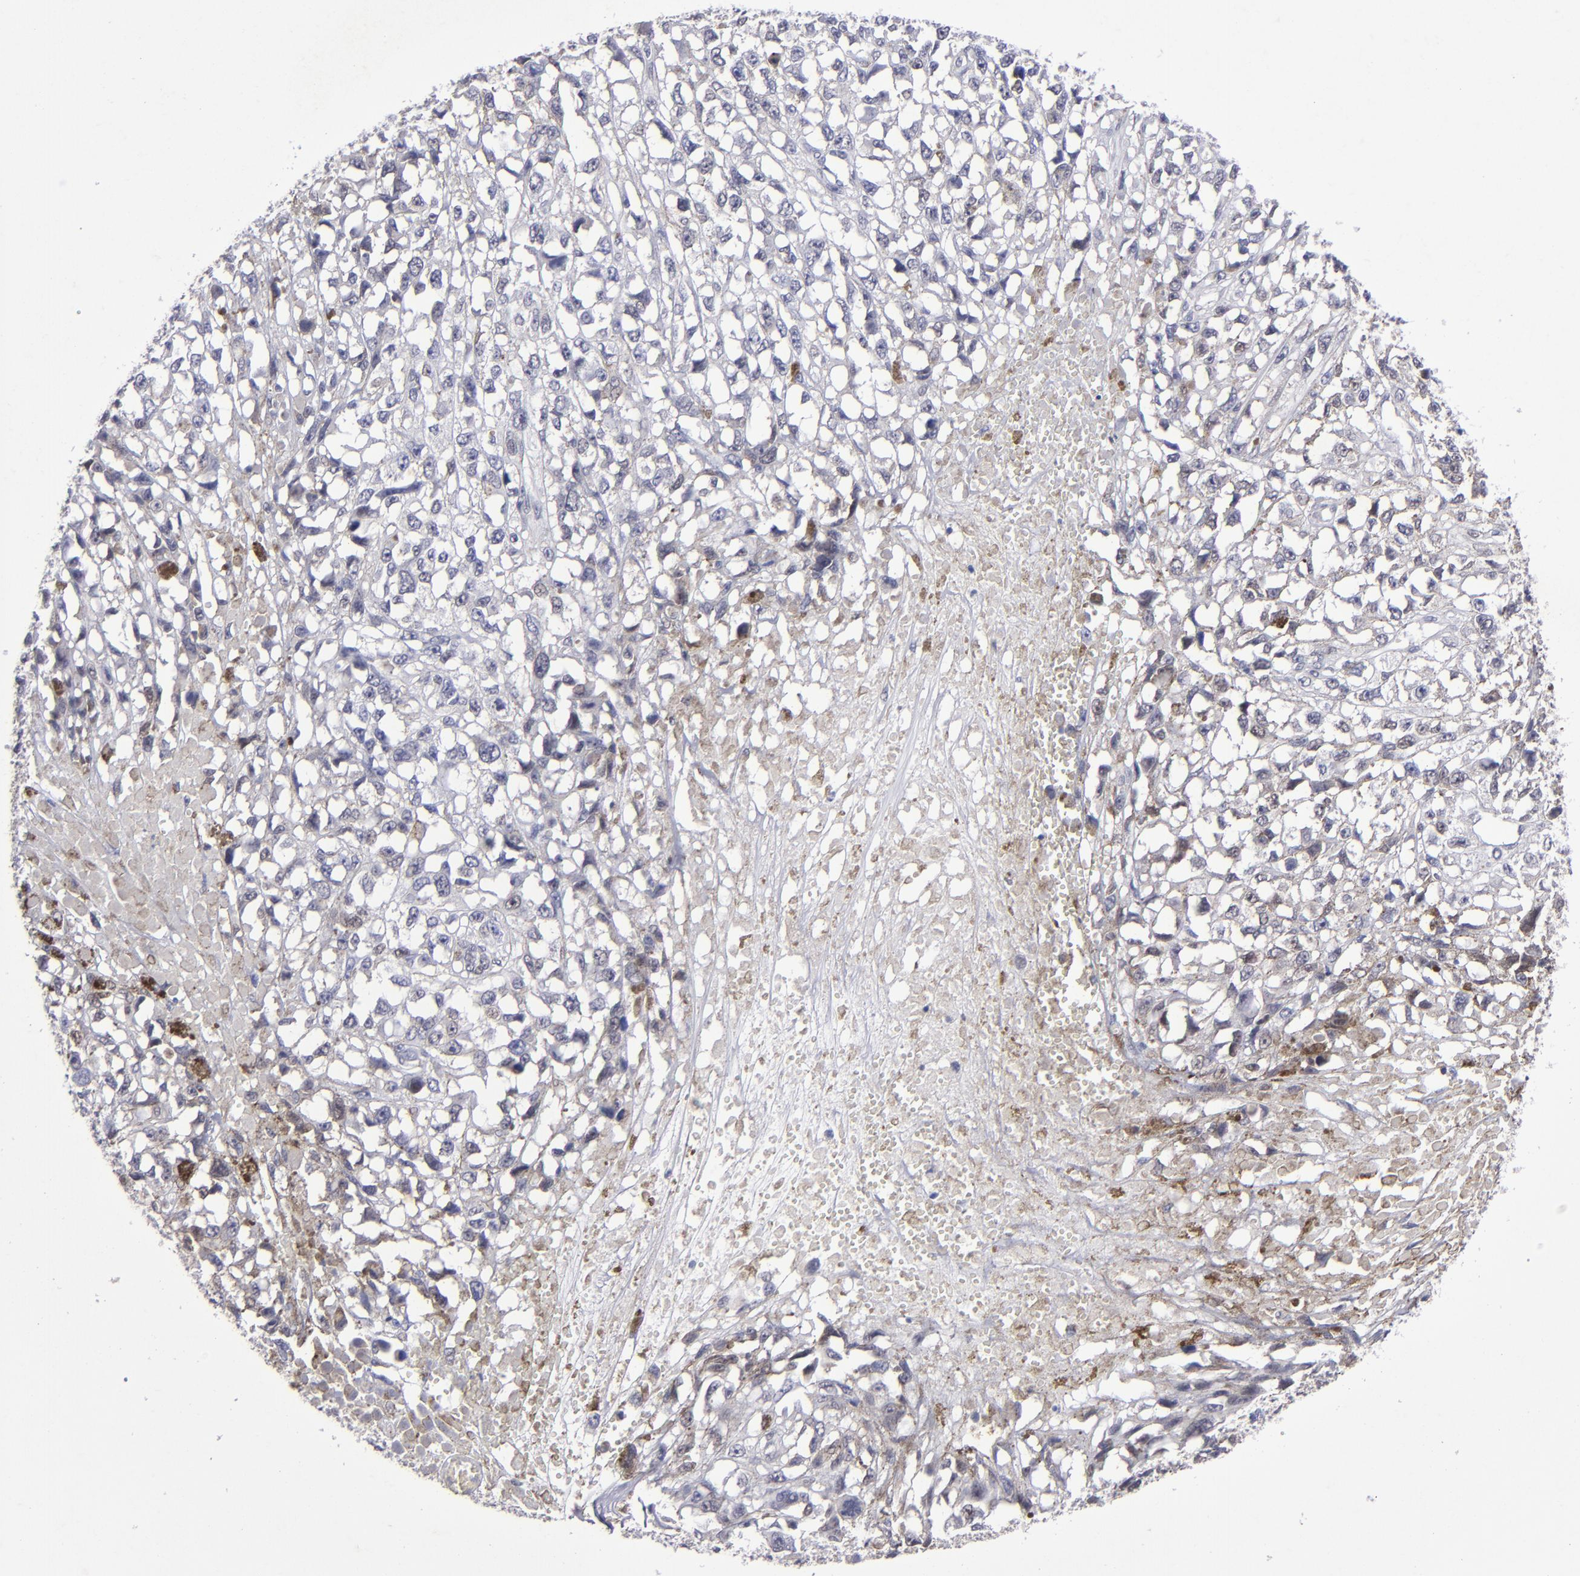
{"staining": {"intensity": "negative", "quantity": "none", "location": "none"}, "tissue": "melanoma", "cell_type": "Tumor cells", "image_type": "cancer", "snomed": [{"axis": "morphology", "description": "Malignant melanoma, Metastatic site"}, {"axis": "topography", "description": "Lymph node"}], "caption": "Protein analysis of melanoma displays no significant expression in tumor cells.", "gene": "MGMT", "patient": {"sex": "male", "age": 59}}